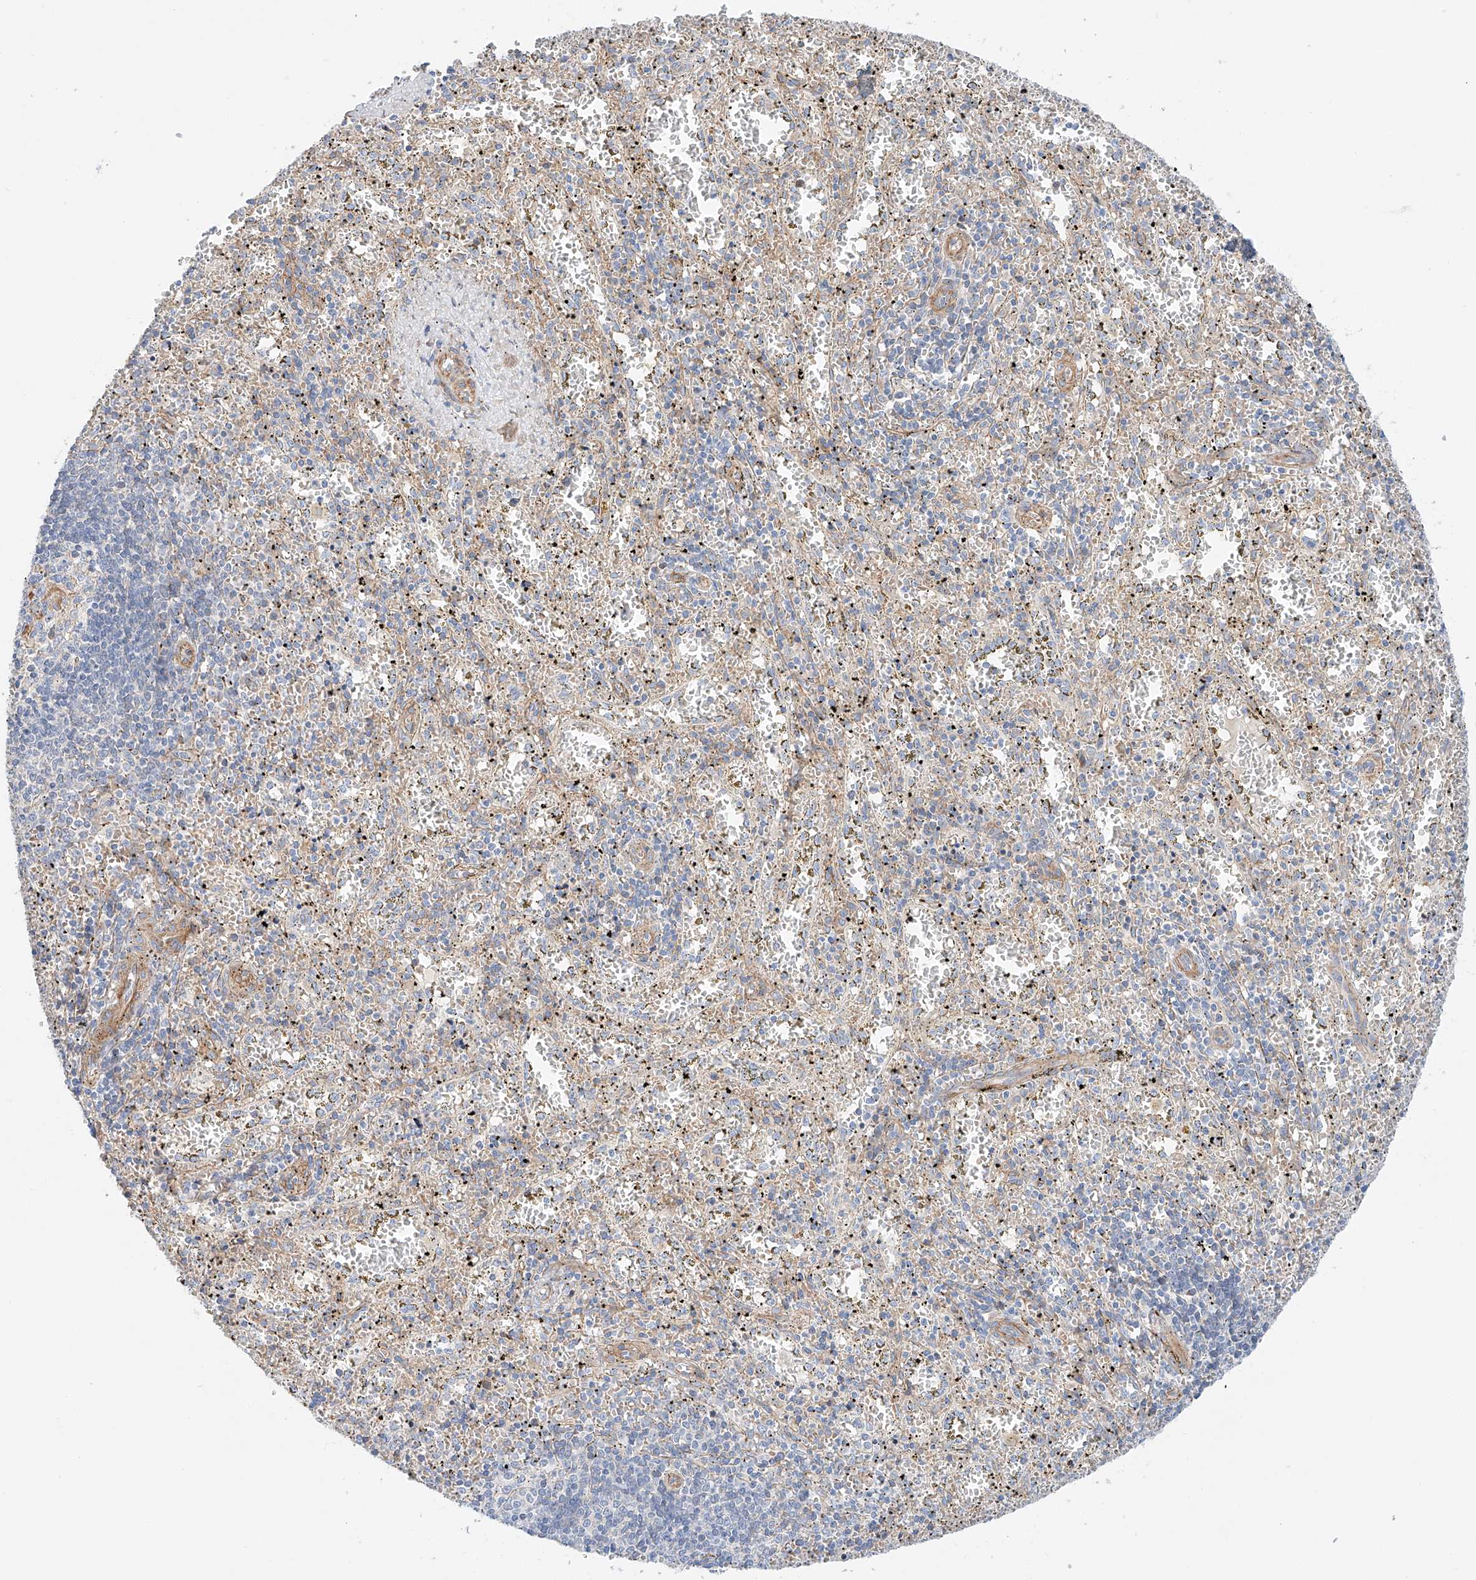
{"staining": {"intensity": "negative", "quantity": "none", "location": "none"}, "tissue": "spleen", "cell_type": "Cells in red pulp", "image_type": "normal", "snomed": [{"axis": "morphology", "description": "Normal tissue, NOS"}, {"axis": "topography", "description": "Spleen"}], "caption": "DAB immunohistochemical staining of normal human spleen shows no significant staining in cells in red pulp. Nuclei are stained in blue.", "gene": "MINDY4", "patient": {"sex": "male", "age": 11}}